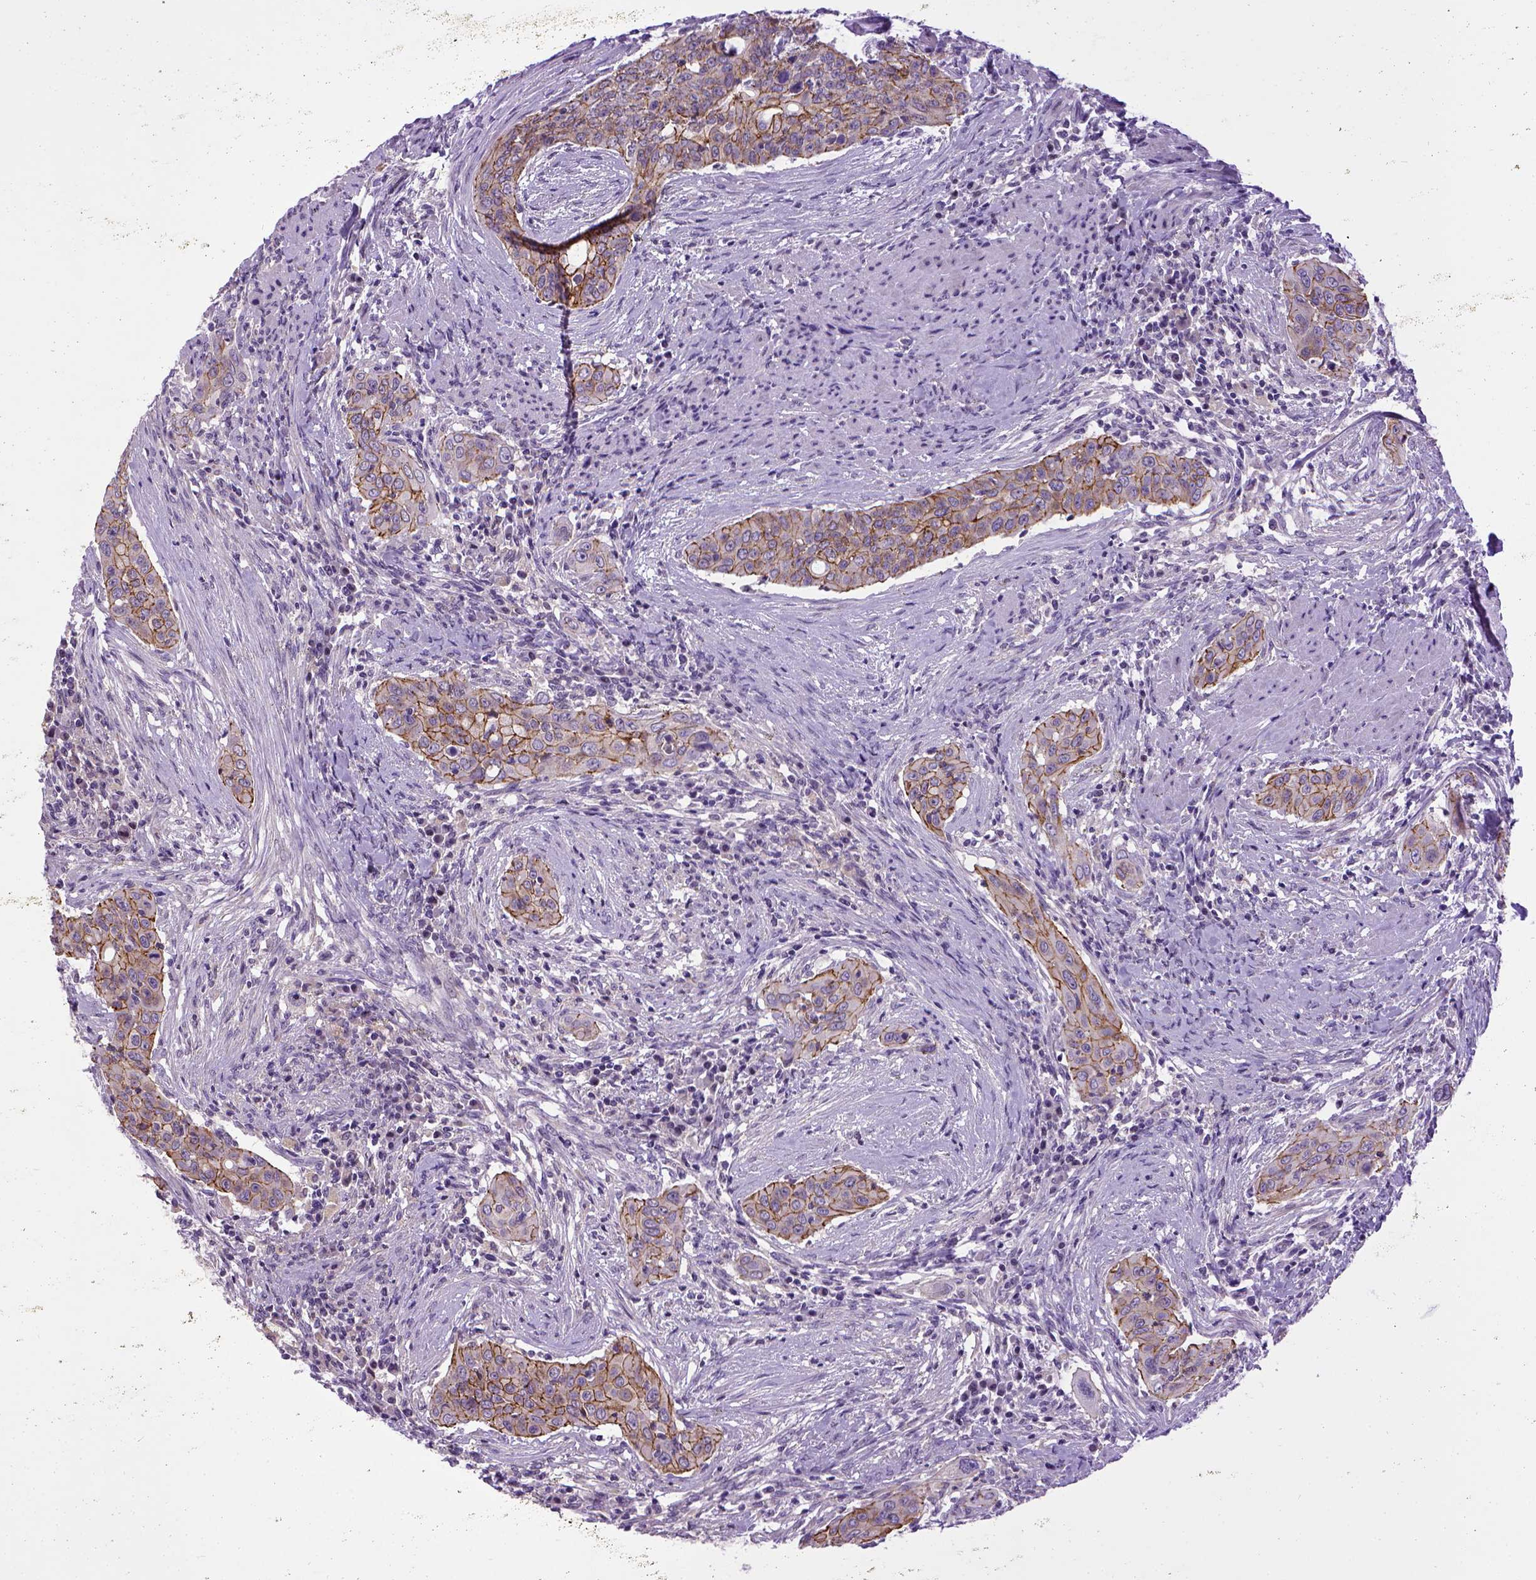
{"staining": {"intensity": "moderate", "quantity": ">75%", "location": "cytoplasmic/membranous"}, "tissue": "urothelial cancer", "cell_type": "Tumor cells", "image_type": "cancer", "snomed": [{"axis": "morphology", "description": "Urothelial carcinoma, High grade"}, {"axis": "topography", "description": "Urinary bladder"}], "caption": "Immunohistochemical staining of human high-grade urothelial carcinoma reveals moderate cytoplasmic/membranous protein positivity in about >75% of tumor cells.", "gene": "CDH1", "patient": {"sex": "male", "age": 82}}